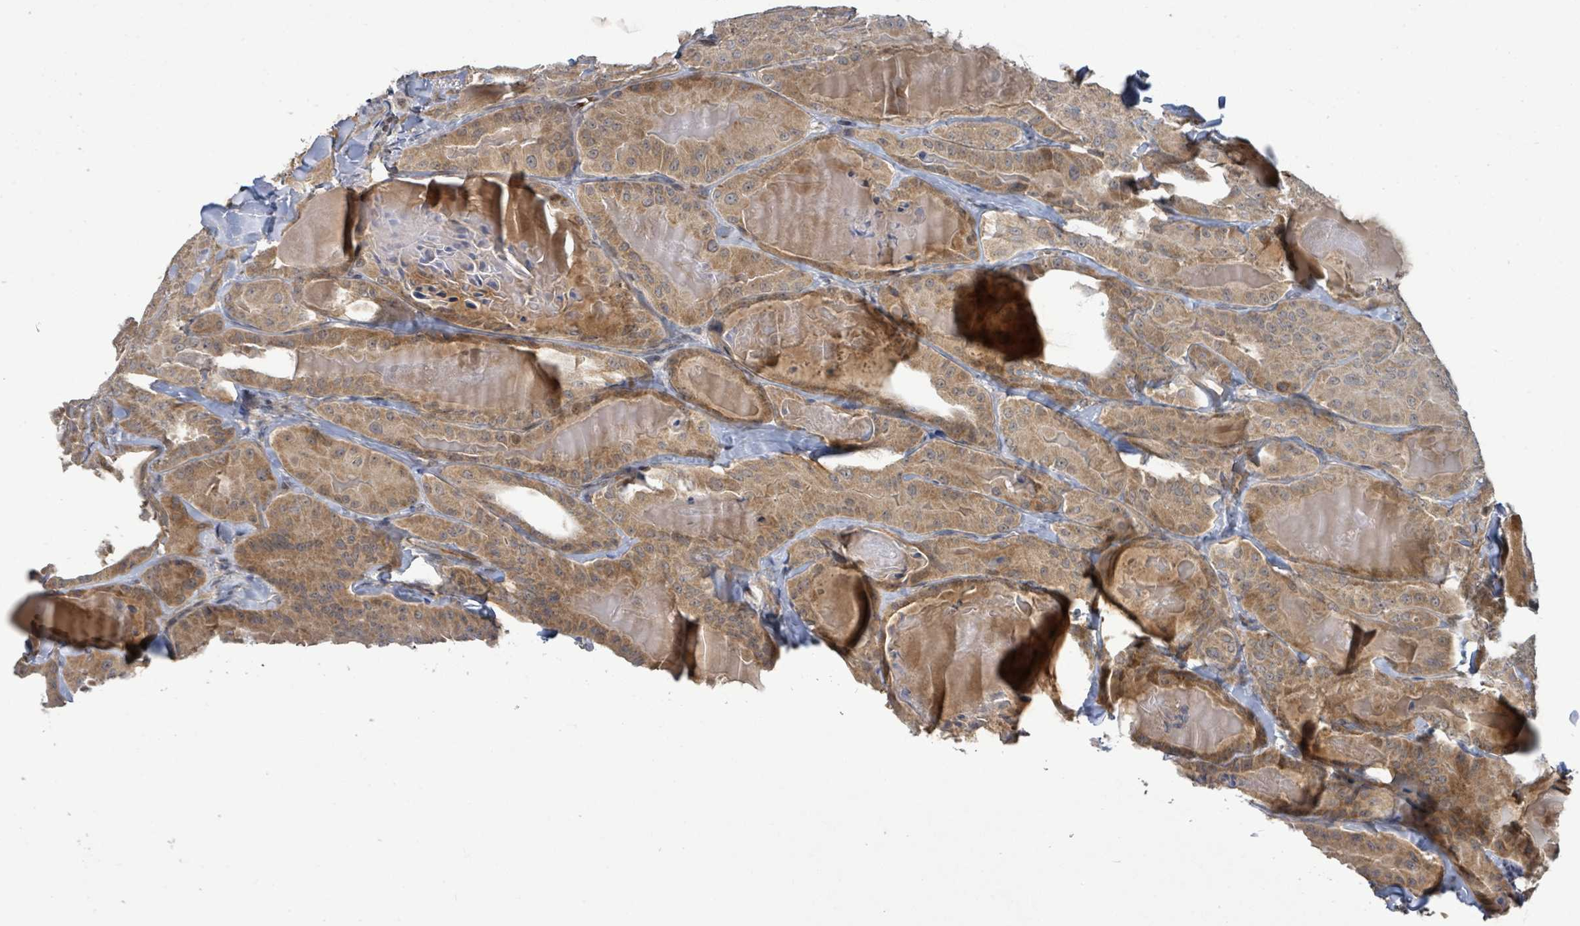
{"staining": {"intensity": "moderate", "quantity": ">75%", "location": "cytoplasmic/membranous"}, "tissue": "thyroid cancer", "cell_type": "Tumor cells", "image_type": "cancer", "snomed": [{"axis": "morphology", "description": "Papillary adenocarcinoma, NOS"}, {"axis": "topography", "description": "Thyroid gland"}], "caption": "Thyroid cancer stained for a protein exhibits moderate cytoplasmic/membranous positivity in tumor cells. (IHC, brightfield microscopy, high magnification).", "gene": "ITGA11", "patient": {"sex": "female", "age": 68}}